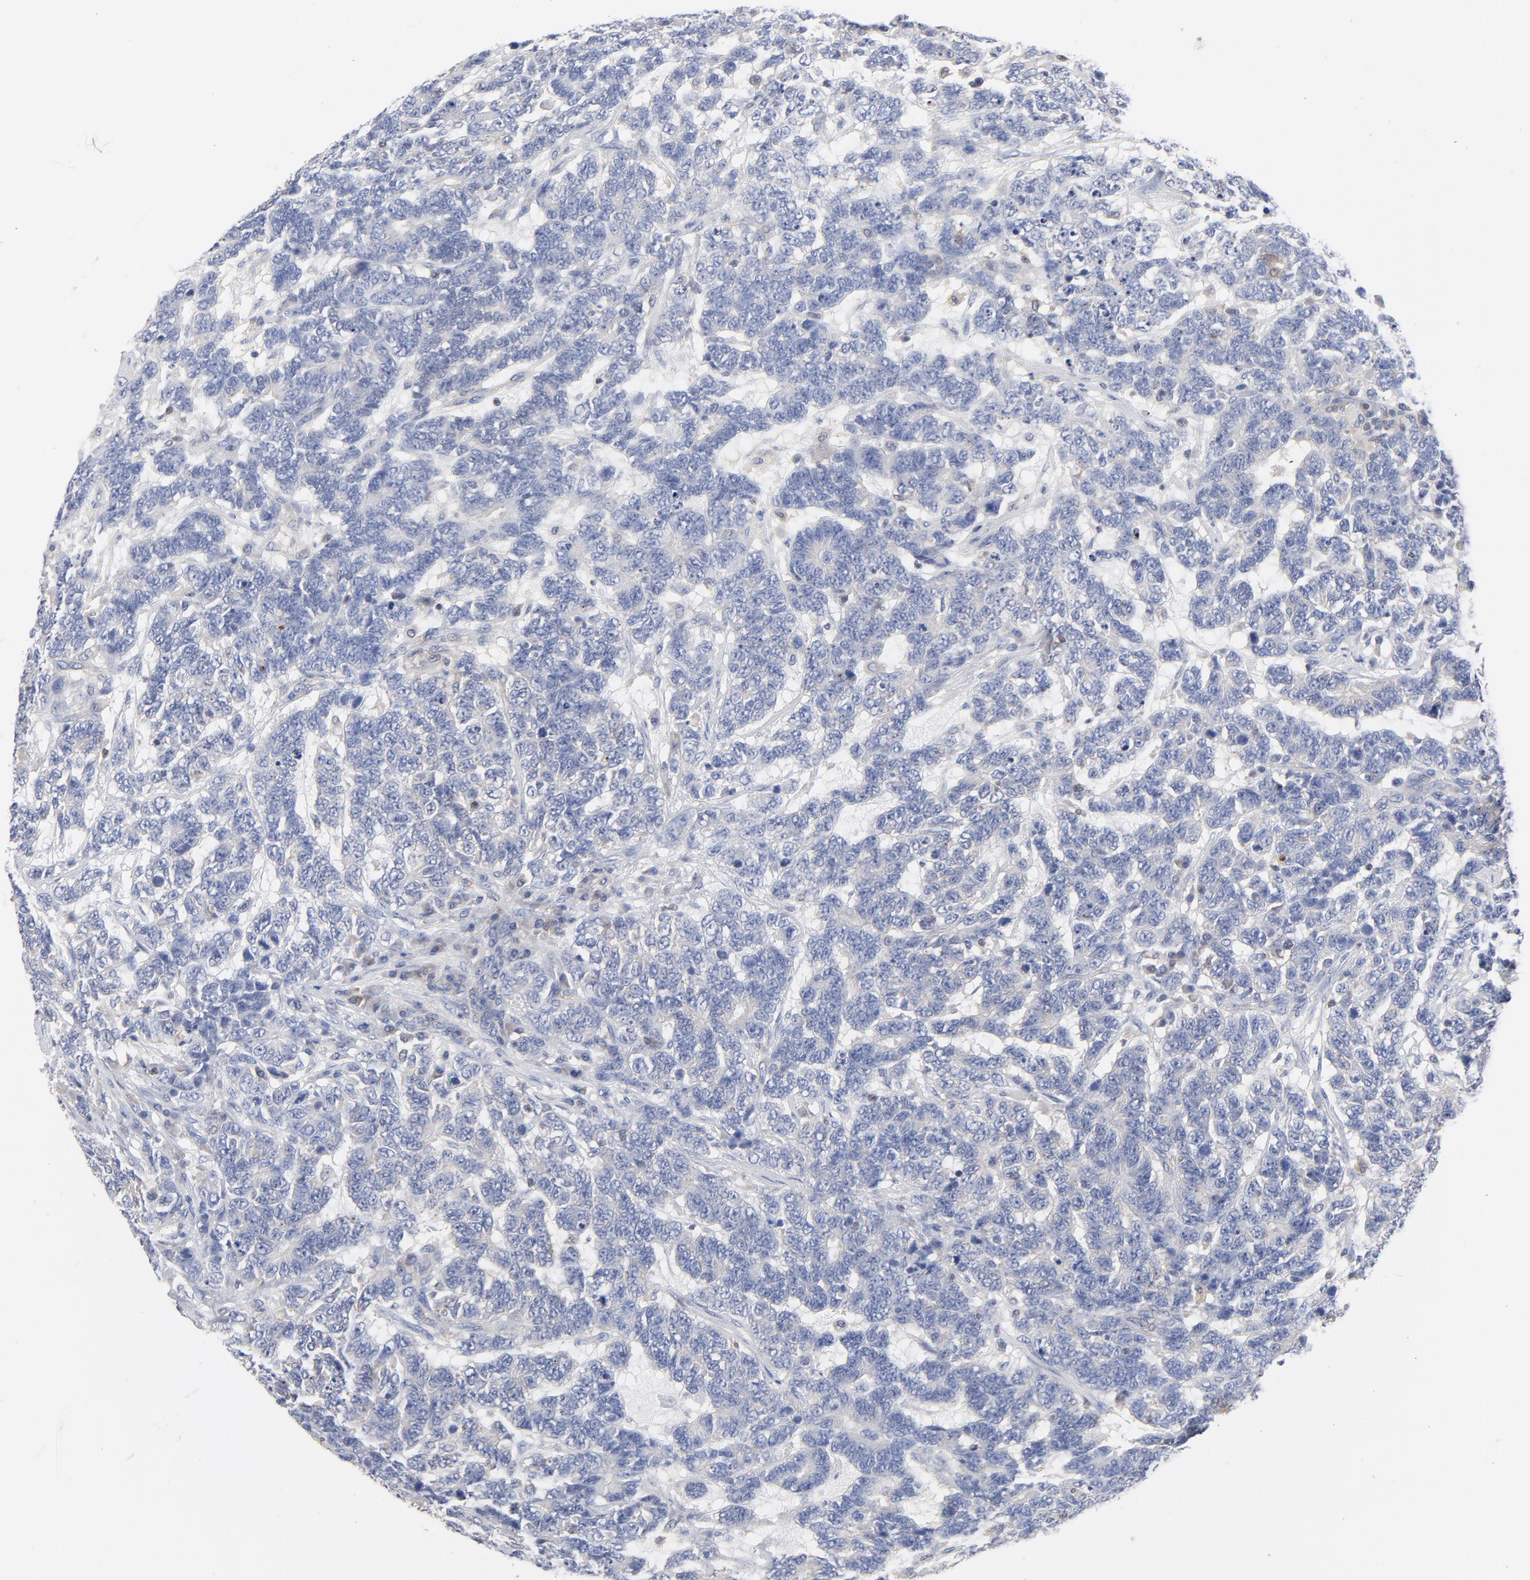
{"staining": {"intensity": "negative", "quantity": "none", "location": "none"}, "tissue": "testis cancer", "cell_type": "Tumor cells", "image_type": "cancer", "snomed": [{"axis": "morphology", "description": "Carcinoma, Embryonal, NOS"}, {"axis": "topography", "description": "Testis"}], "caption": "DAB (3,3'-diaminobenzidine) immunohistochemical staining of human testis cancer (embryonal carcinoma) exhibits no significant positivity in tumor cells.", "gene": "CAB39L", "patient": {"sex": "male", "age": 26}}